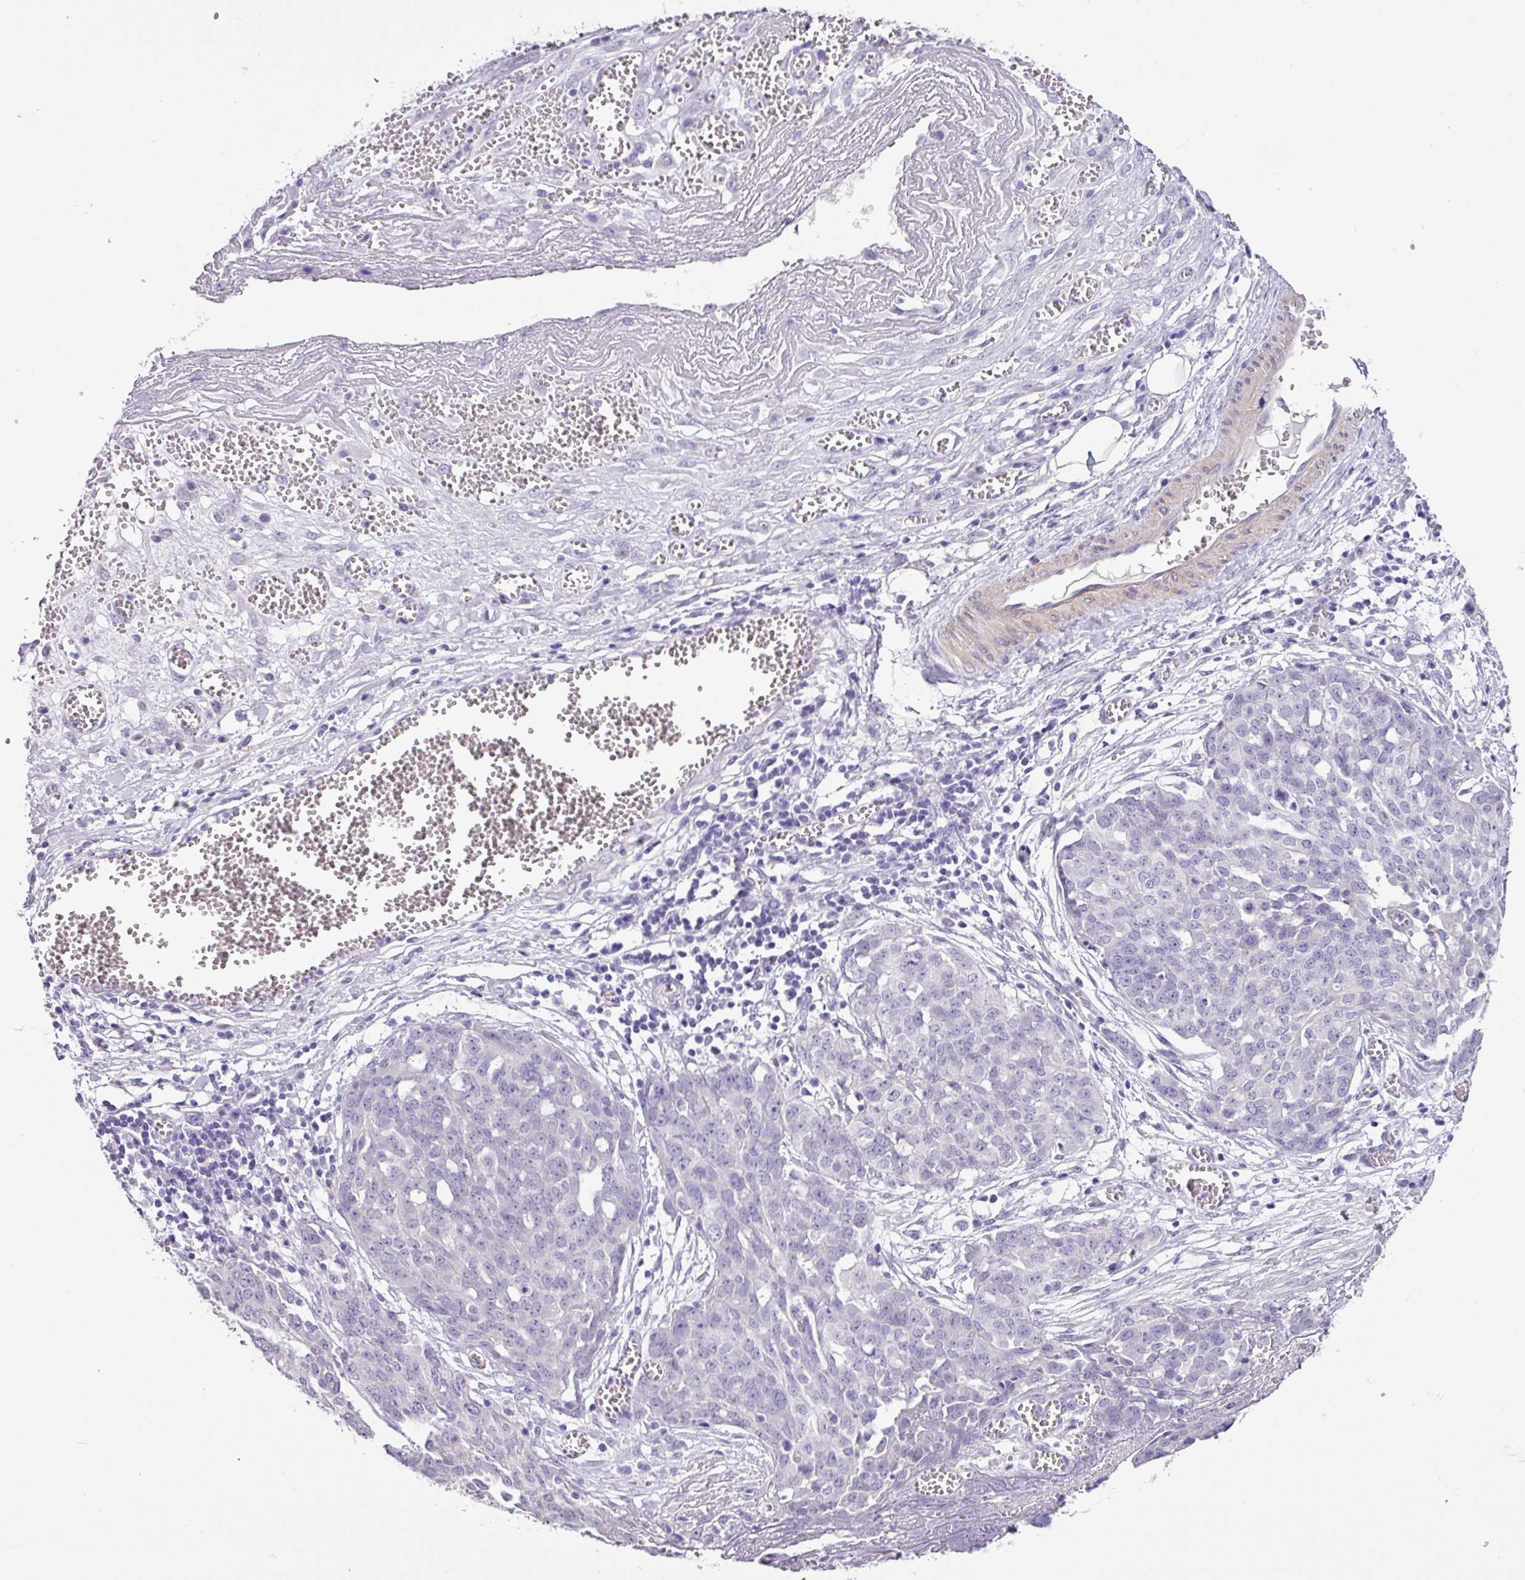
{"staining": {"intensity": "negative", "quantity": "none", "location": "none"}, "tissue": "ovarian cancer", "cell_type": "Tumor cells", "image_type": "cancer", "snomed": [{"axis": "morphology", "description": "Cystadenocarcinoma, serous, NOS"}, {"axis": "topography", "description": "Soft tissue"}, {"axis": "topography", "description": "Ovary"}], "caption": "IHC photomicrograph of neoplastic tissue: human ovarian serous cystadenocarcinoma stained with DAB displays no significant protein expression in tumor cells.", "gene": "OTX1", "patient": {"sex": "female", "age": 57}}